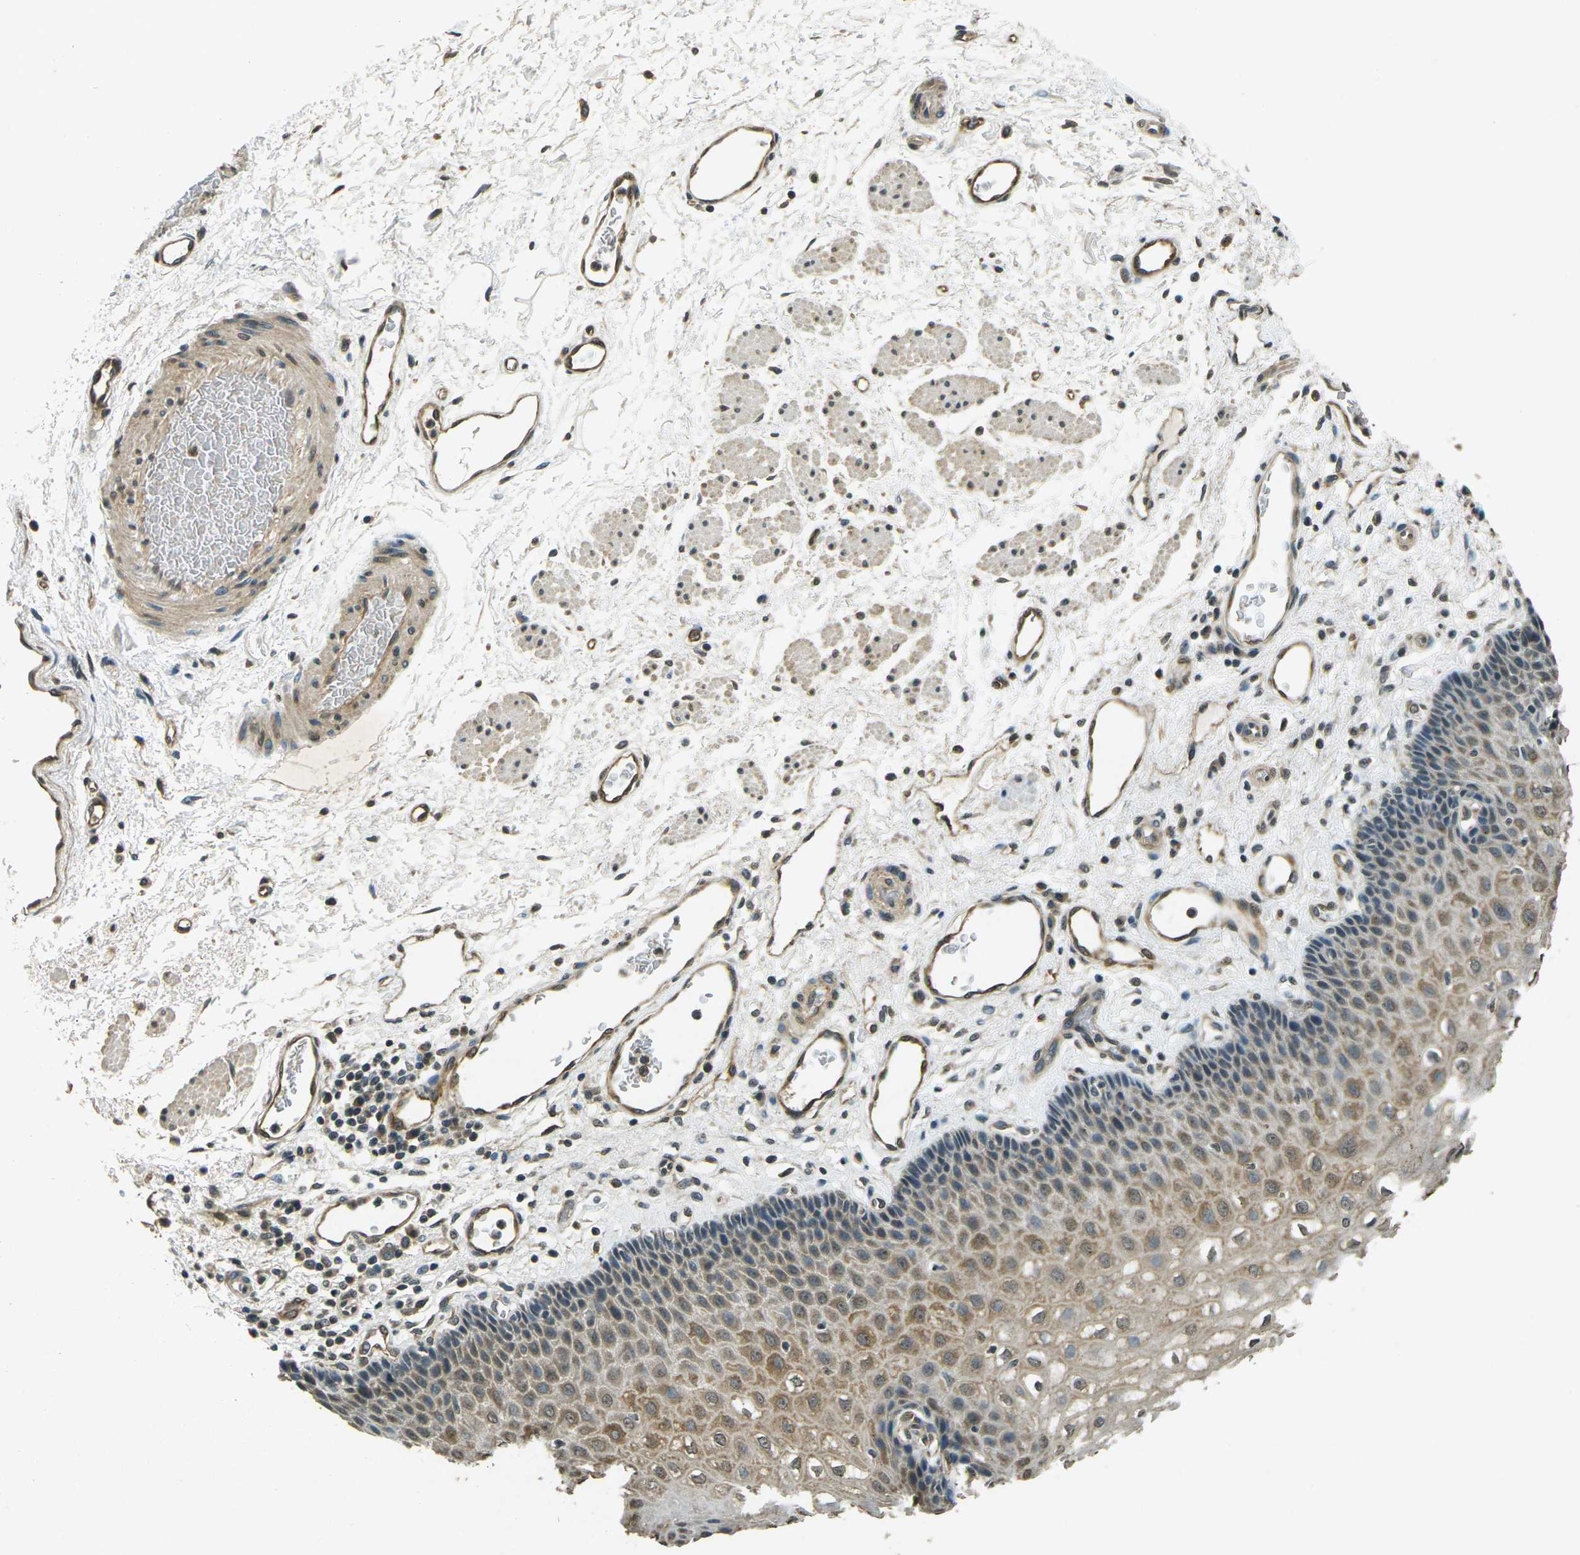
{"staining": {"intensity": "moderate", "quantity": ">75%", "location": "cytoplasmic/membranous"}, "tissue": "esophagus", "cell_type": "Squamous epithelial cells", "image_type": "normal", "snomed": [{"axis": "morphology", "description": "Normal tissue, NOS"}, {"axis": "topography", "description": "Esophagus"}], "caption": "Benign esophagus demonstrates moderate cytoplasmic/membranous expression in approximately >75% of squamous epithelial cells, visualized by immunohistochemistry. The staining was performed using DAB (3,3'-diaminobenzidine), with brown indicating positive protein expression. Nuclei are stained blue with hematoxylin.", "gene": "PDE2A", "patient": {"sex": "male", "age": 54}}